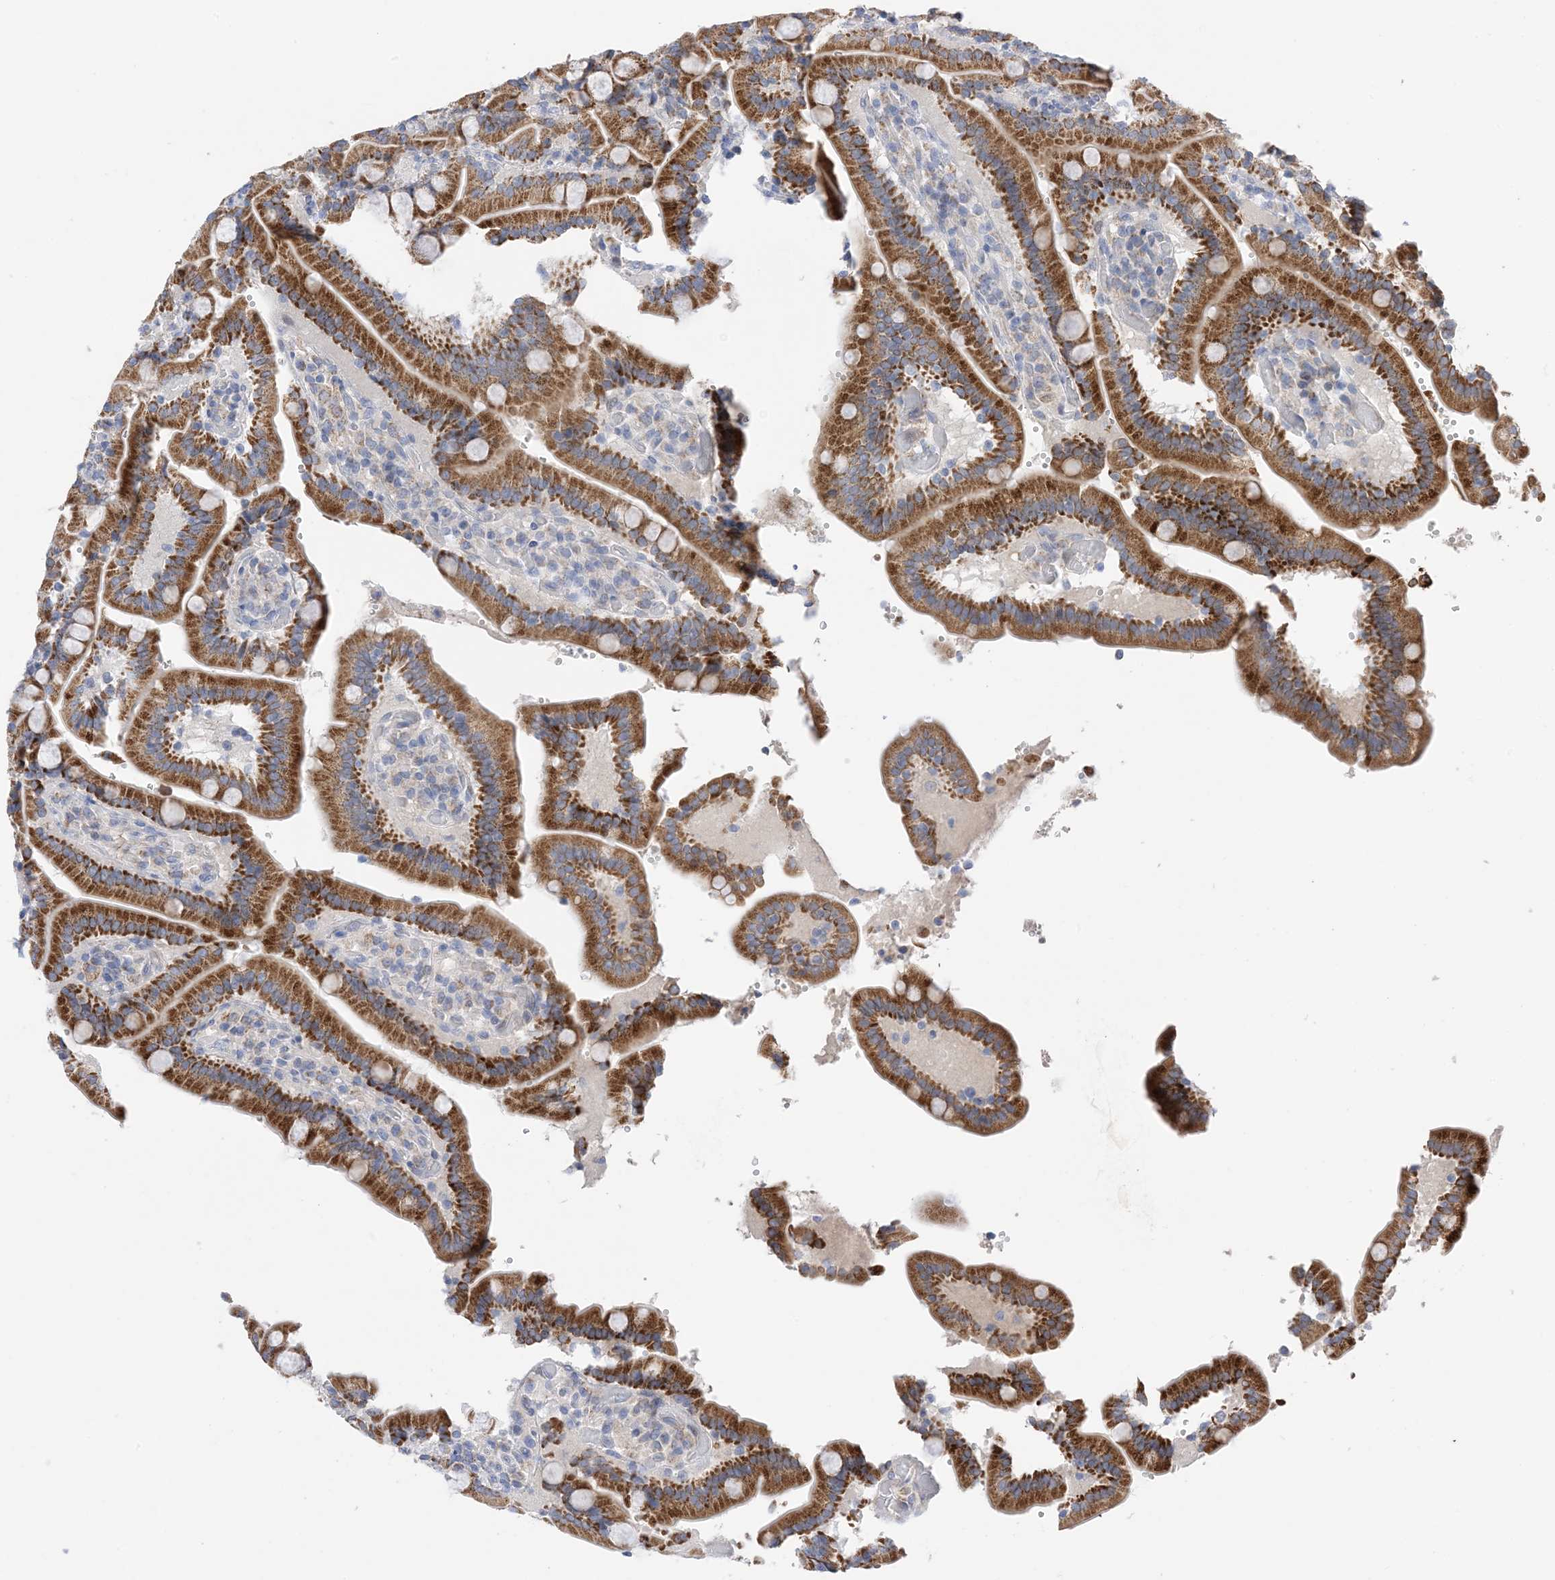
{"staining": {"intensity": "strong", "quantity": ">75%", "location": "cytoplasmic/membranous"}, "tissue": "duodenum", "cell_type": "Glandular cells", "image_type": "normal", "snomed": [{"axis": "morphology", "description": "Normal tissue, NOS"}, {"axis": "topography", "description": "Duodenum"}], "caption": "A high amount of strong cytoplasmic/membranous positivity is appreciated in approximately >75% of glandular cells in unremarkable duodenum. (Brightfield microscopy of DAB IHC at high magnification).", "gene": "PLK4", "patient": {"sex": "female", "age": 62}}